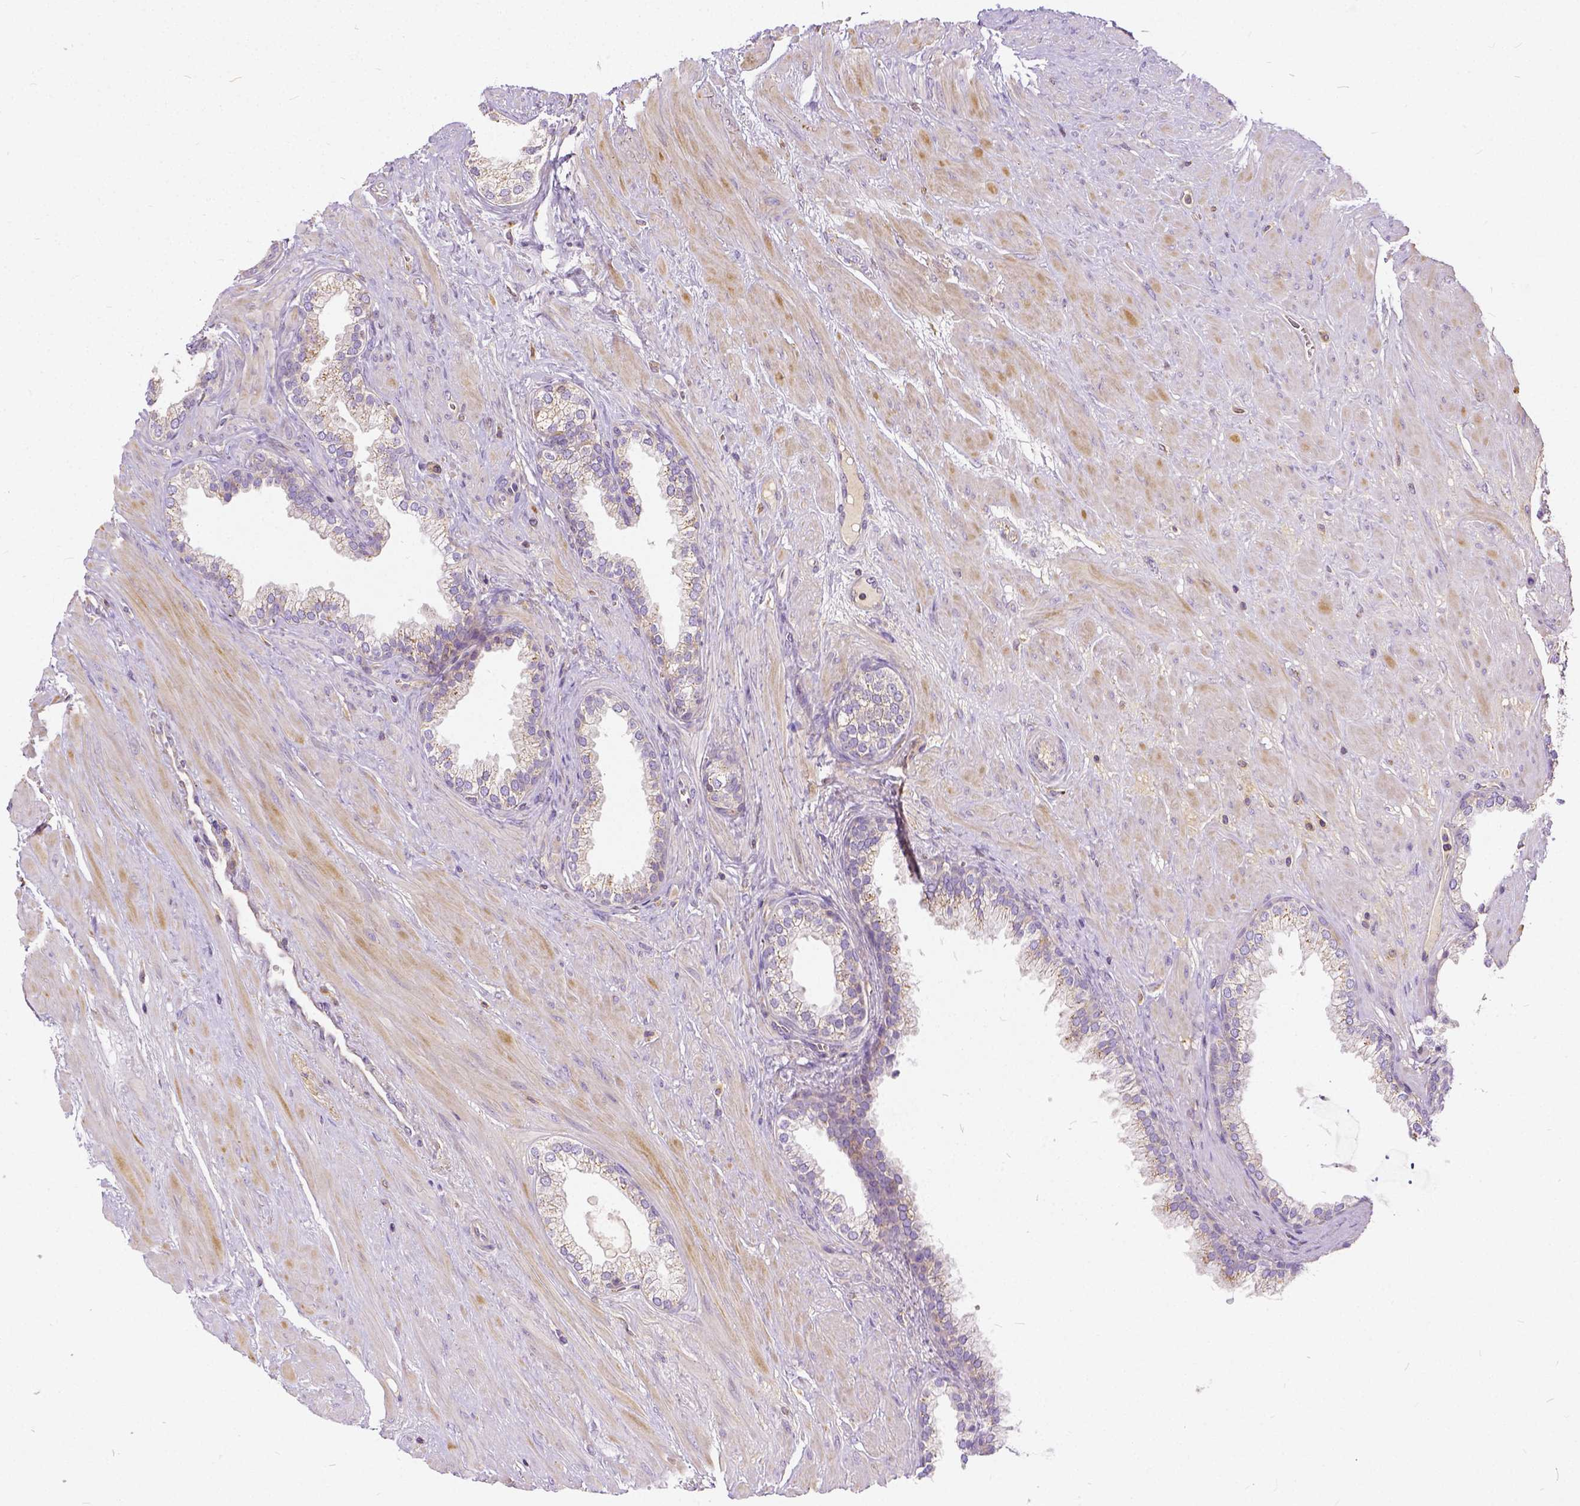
{"staining": {"intensity": "weak", "quantity": "<25%", "location": "cytoplasmic/membranous"}, "tissue": "prostate cancer", "cell_type": "Tumor cells", "image_type": "cancer", "snomed": [{"axis": "morphology", "description": "Adenocarcinoma, High grade"}, {"axis": "topography", "description": "Prostate"}], "caption": "Immunohistochemistry photomicrograph of prostate cancer stained for a protein (brown), which demonstrates no staining in tumor cells. (Brightfield microscopy of DAB (3,3'-diaminobenzidine) IHC at high magnification).", "gene": "CADM4", "patient": {"sex": "male", "age": 68}}